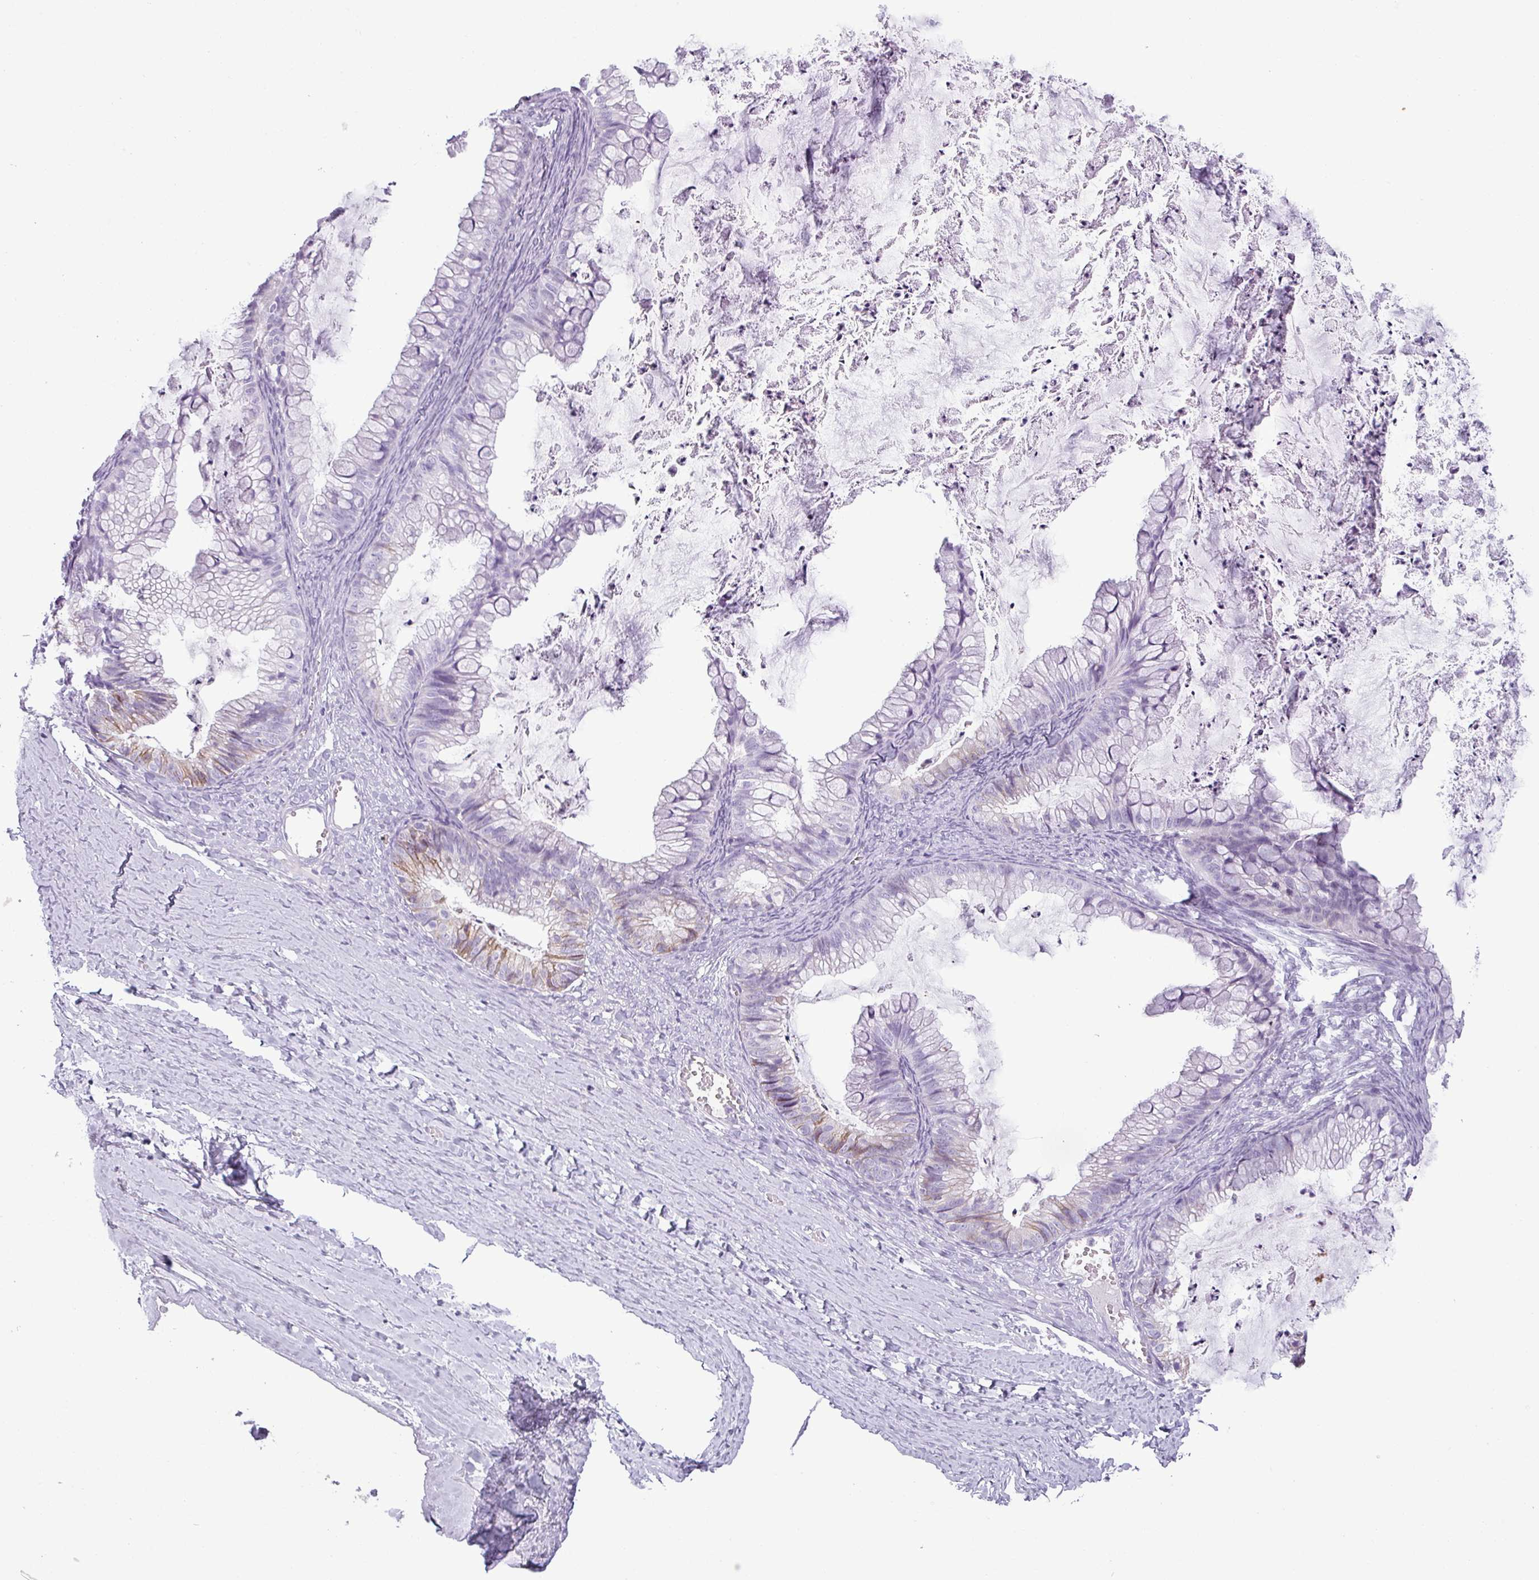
{"staining": {"intensity": "weak", "quantity": "<25%", "location": "cytoplasmic/membranous"}, "tissue": "ovarian cancer", "cell_type": "Tumor cells", "image_type": "cancer", "snomed": [{"axis": "morphology", "description": "Cystadenocarcinoma, mucinous, NOS"}, {"axis": "topography", "description": "Ovary"}], "caption": "This is a image of IHC staining of ovarian cancer, which shows no expression in tumor cells. (Immunohistochemistry, brightfield microscopy, high magnification).", "gene": "CDH16", "patient": {"sex": "female", "age": 35}}